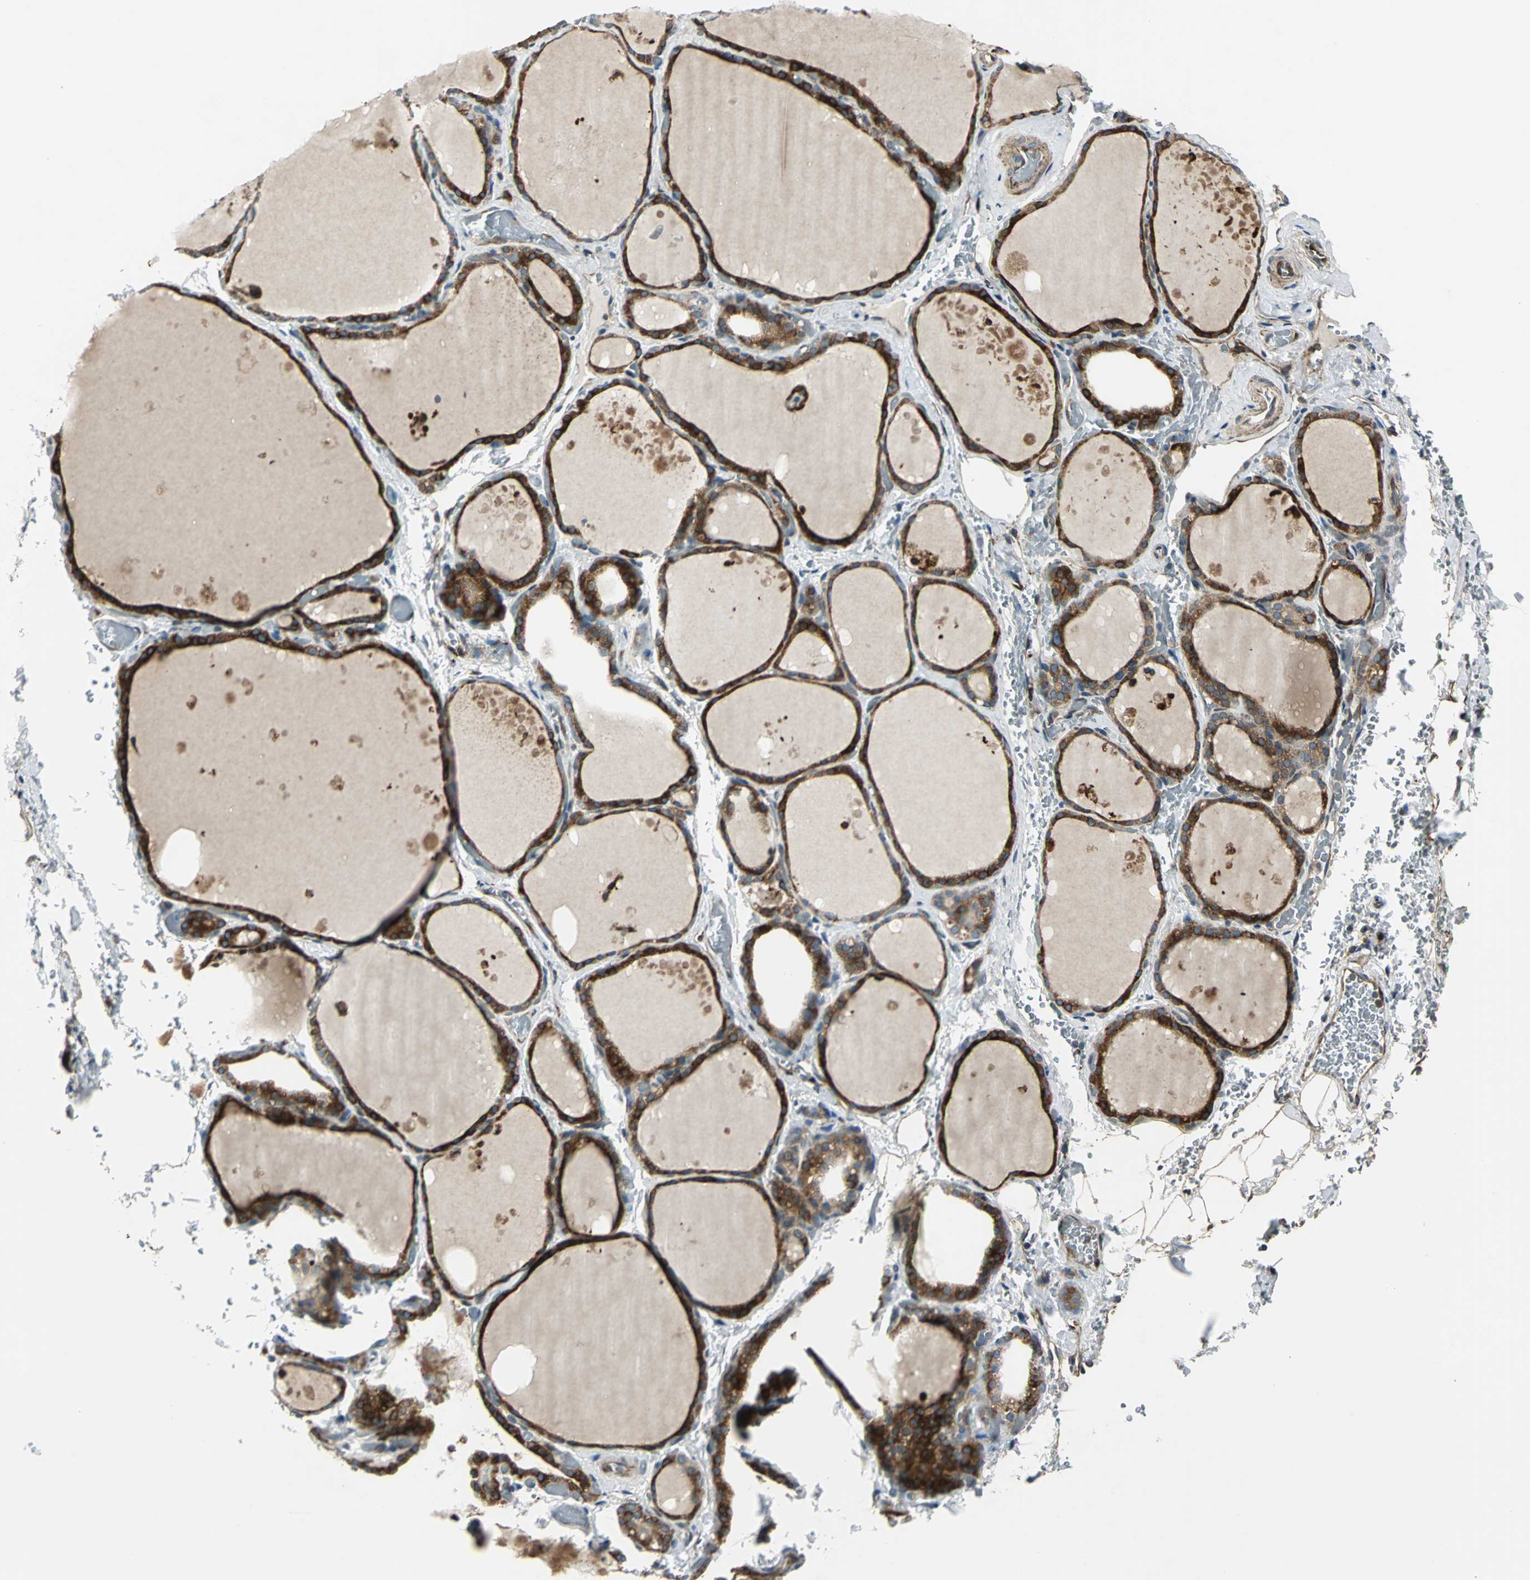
{"staining": {"intensity": "strong", "quantity": ">75%", "location": "cytoplasmic/membranous"}, "tissue": "thyroid gland", "cell_type": "Glandular cells", "image_type": "normal", "snomed": [{"axis": "morphology", "description": "Normal tissue, NOS"}, {"axis": "topography", "description": "Thyroid gland"}], "caption": "Immunohistochemical staining of unremarkable human thyroid gland exhibits strong cytoplasmic/membranous protein staining in about >75% of glandular cells.", "gene": "HTATIP2", "patient": {"sex": "male", "age": 61}}